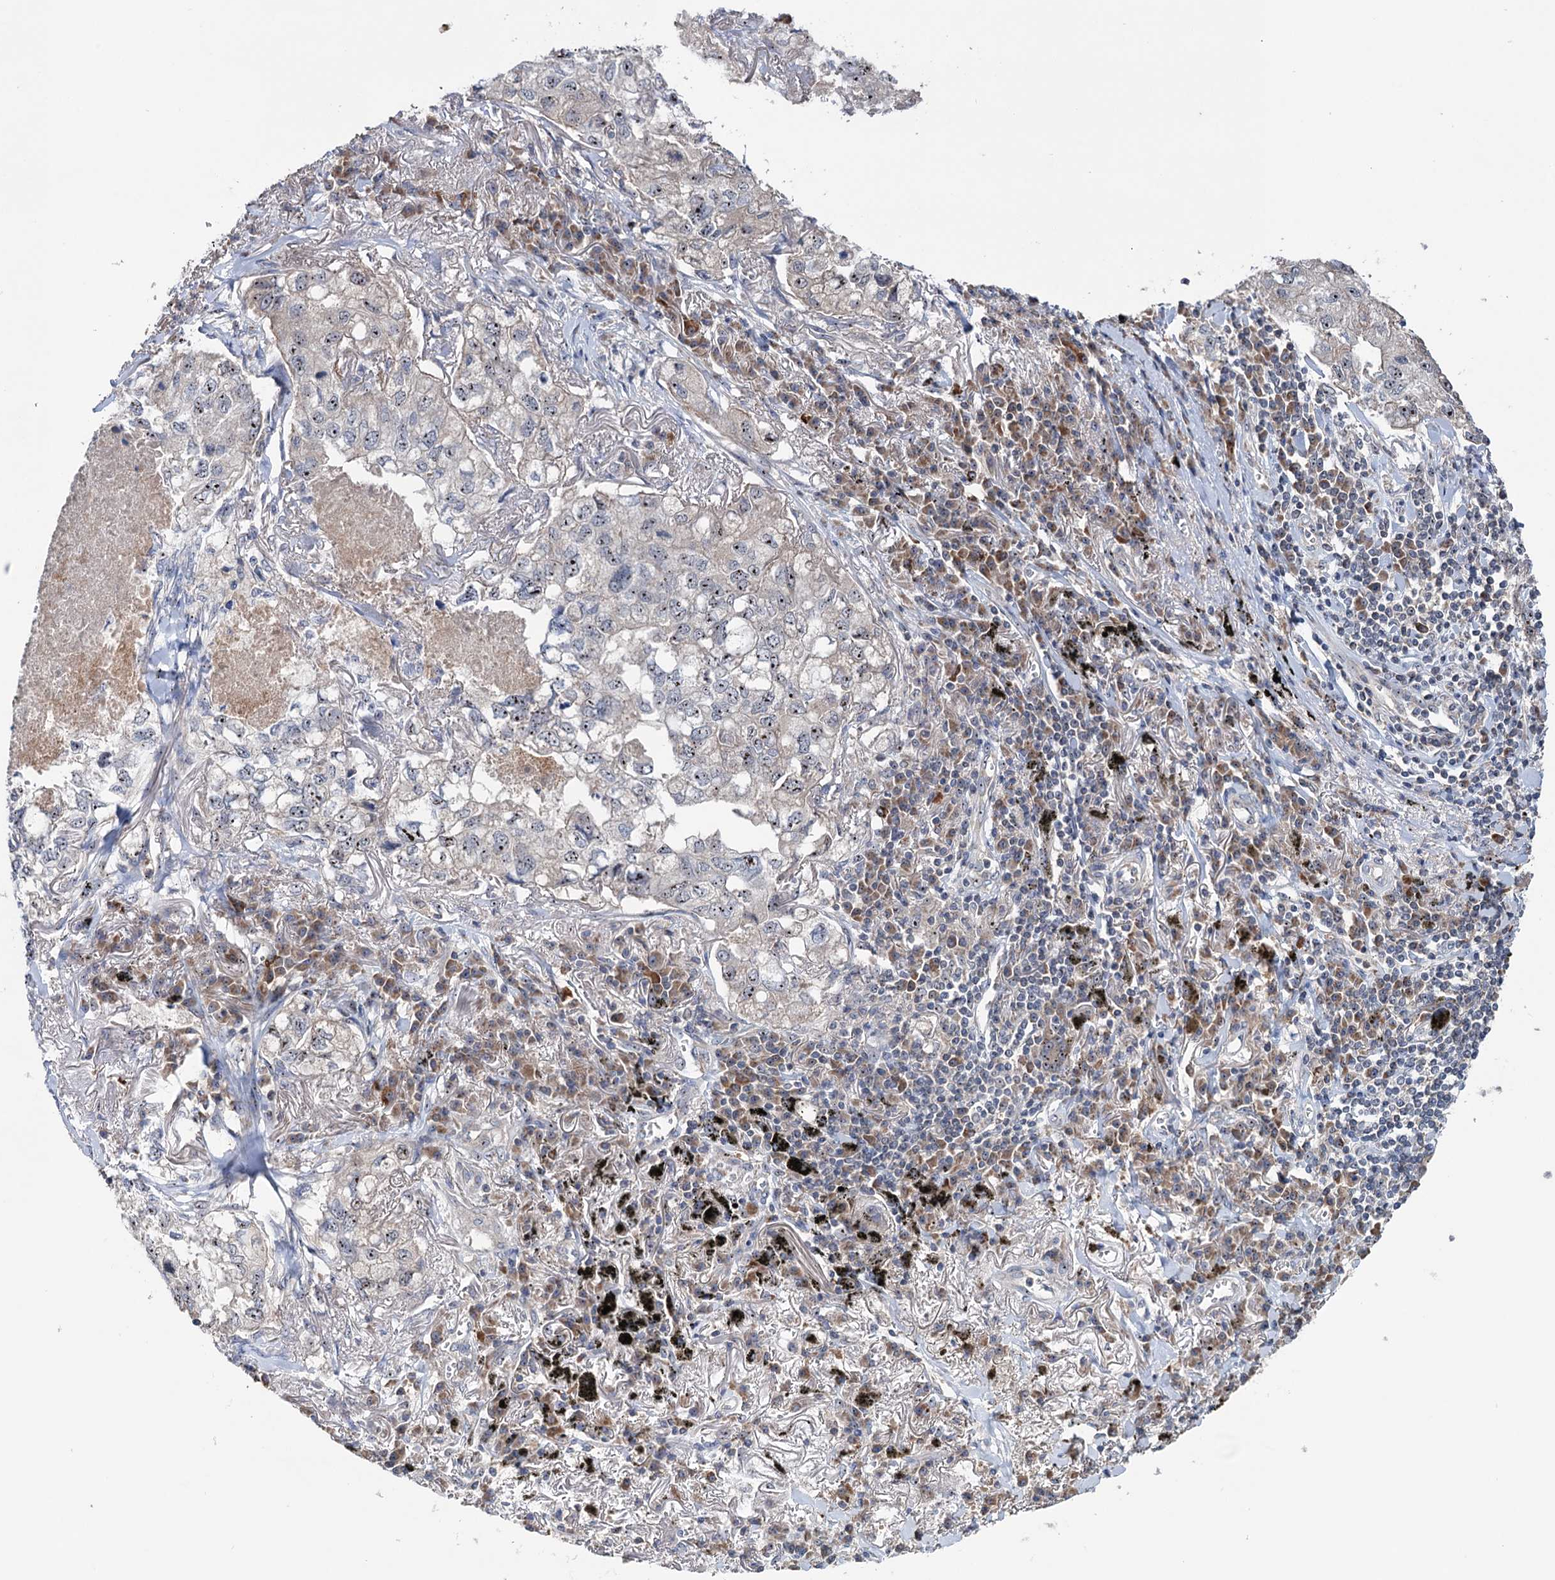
{"staining": {"intensity": "moderate", "quantity": ">75%", "location": "nuclear"}, "tissue": "lung cancer", "cell_type": "Tumor cells", "image_type": "cancer", "snomed": [{"axis": "morphology", "description": "Adenocarcinoma, NOS"}, {"axis": "topography", "description": "Lung"}], "caption": "This is an image of IHC staining of lung cancer (adenocarcinoma), which shows moderate expression in the nuclear of tumor cells.", "gene": "HTR3B", "patient": {"sex": "male", "age": 65}}